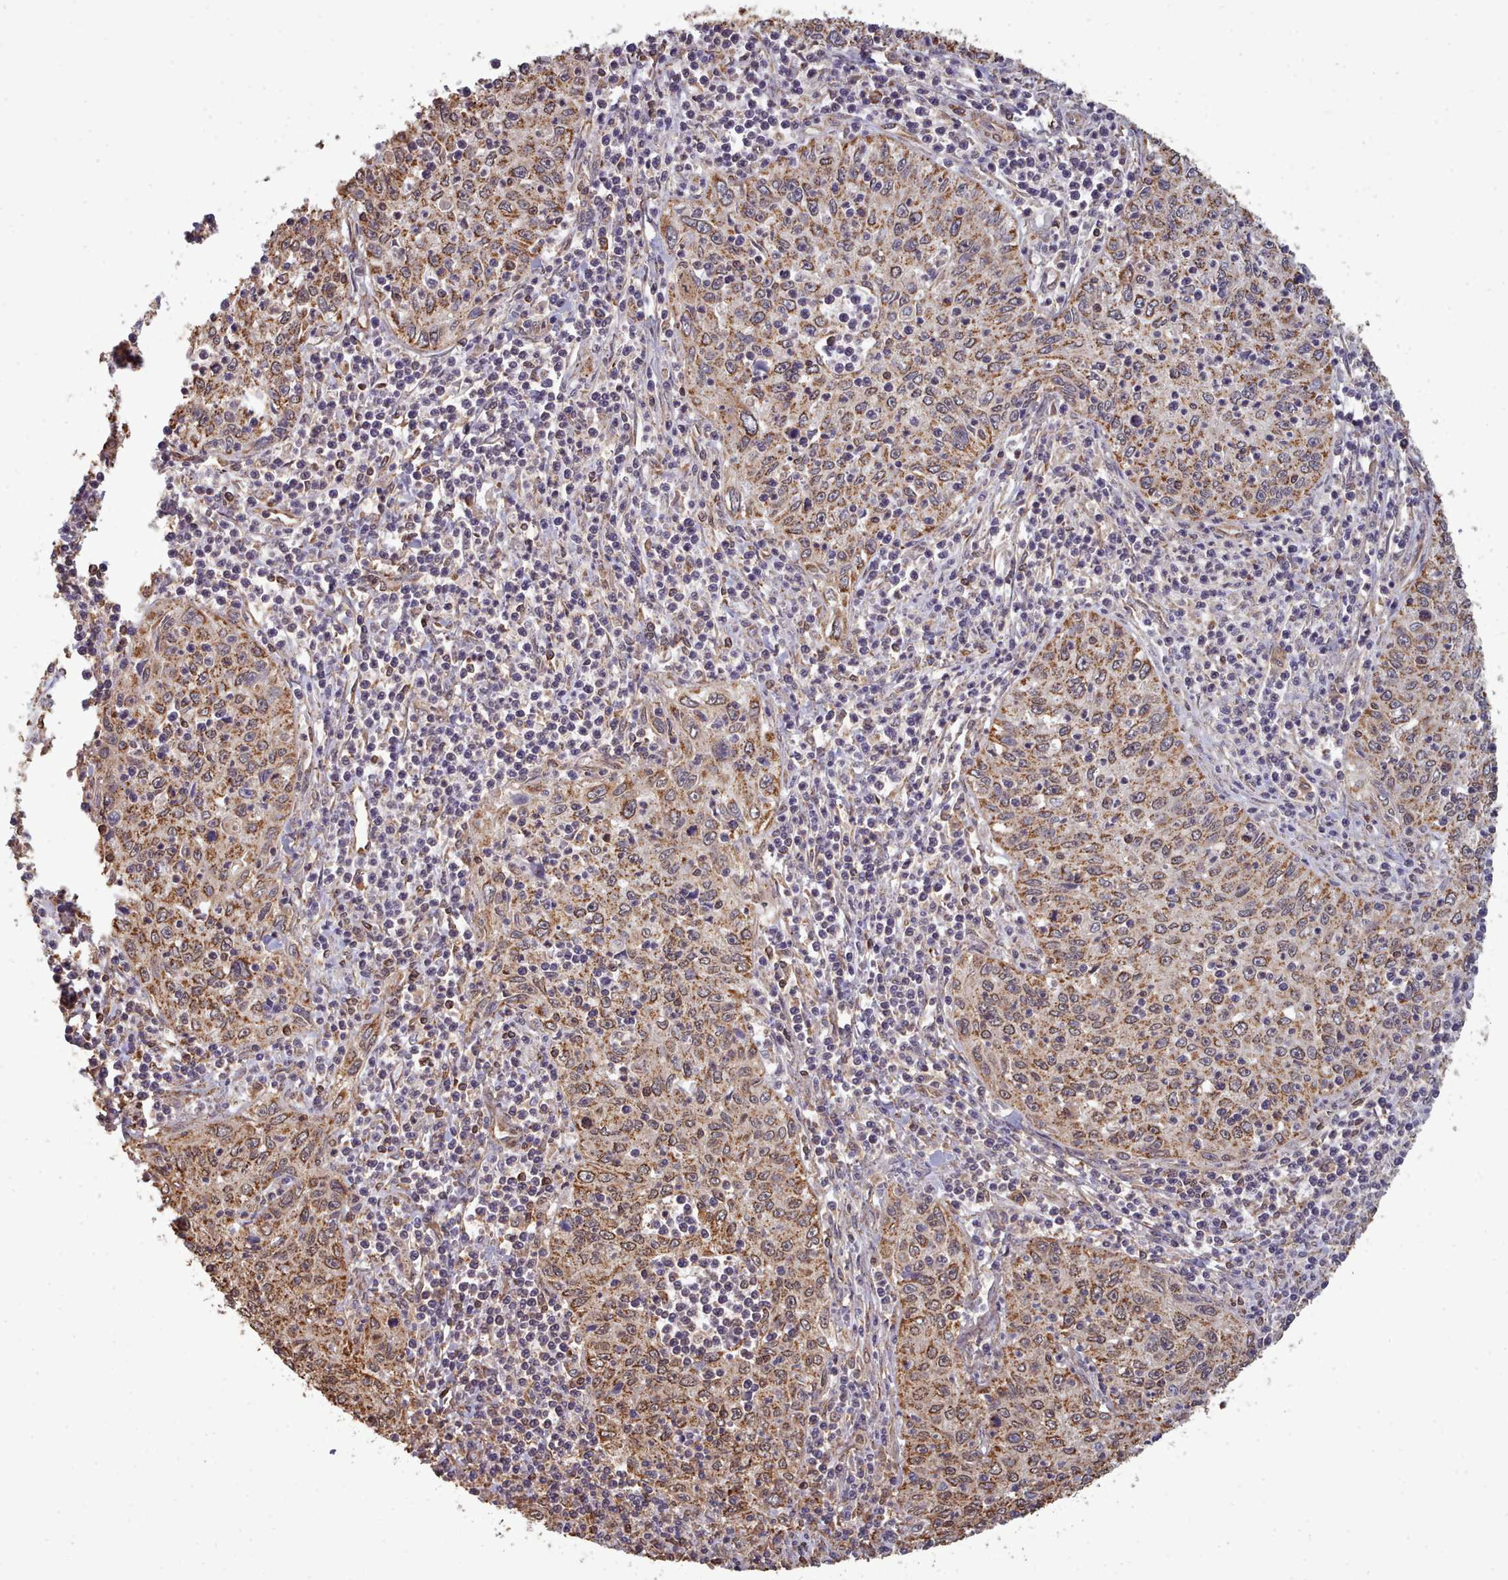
{"staining": {"intensity": "moderate", "quantity": "25%-75%", "location": "cytoplasmic/membranous,nuclear"}, "tissue": "cervical cancer", "cell_type": "Tumor cells", "image_type": "cancer", "snomed": [{"axis": "morphology", "description": "Squamous cell carcinoma, NOS"}, {"axis": "topography", "description": "Cervix"}], "caption": "Protein expression by immunohistochemistry (IHC) demonstrates moderate cytoplasmic/membranous and nuclear staining in about 25%-75% of tumor cells in cervical squamous cell carcinoma. (Brightfield microscopy of DAB IHC at high magnification).", "gene": "METRN", "patient": {"sex": "female", "age": 30}}